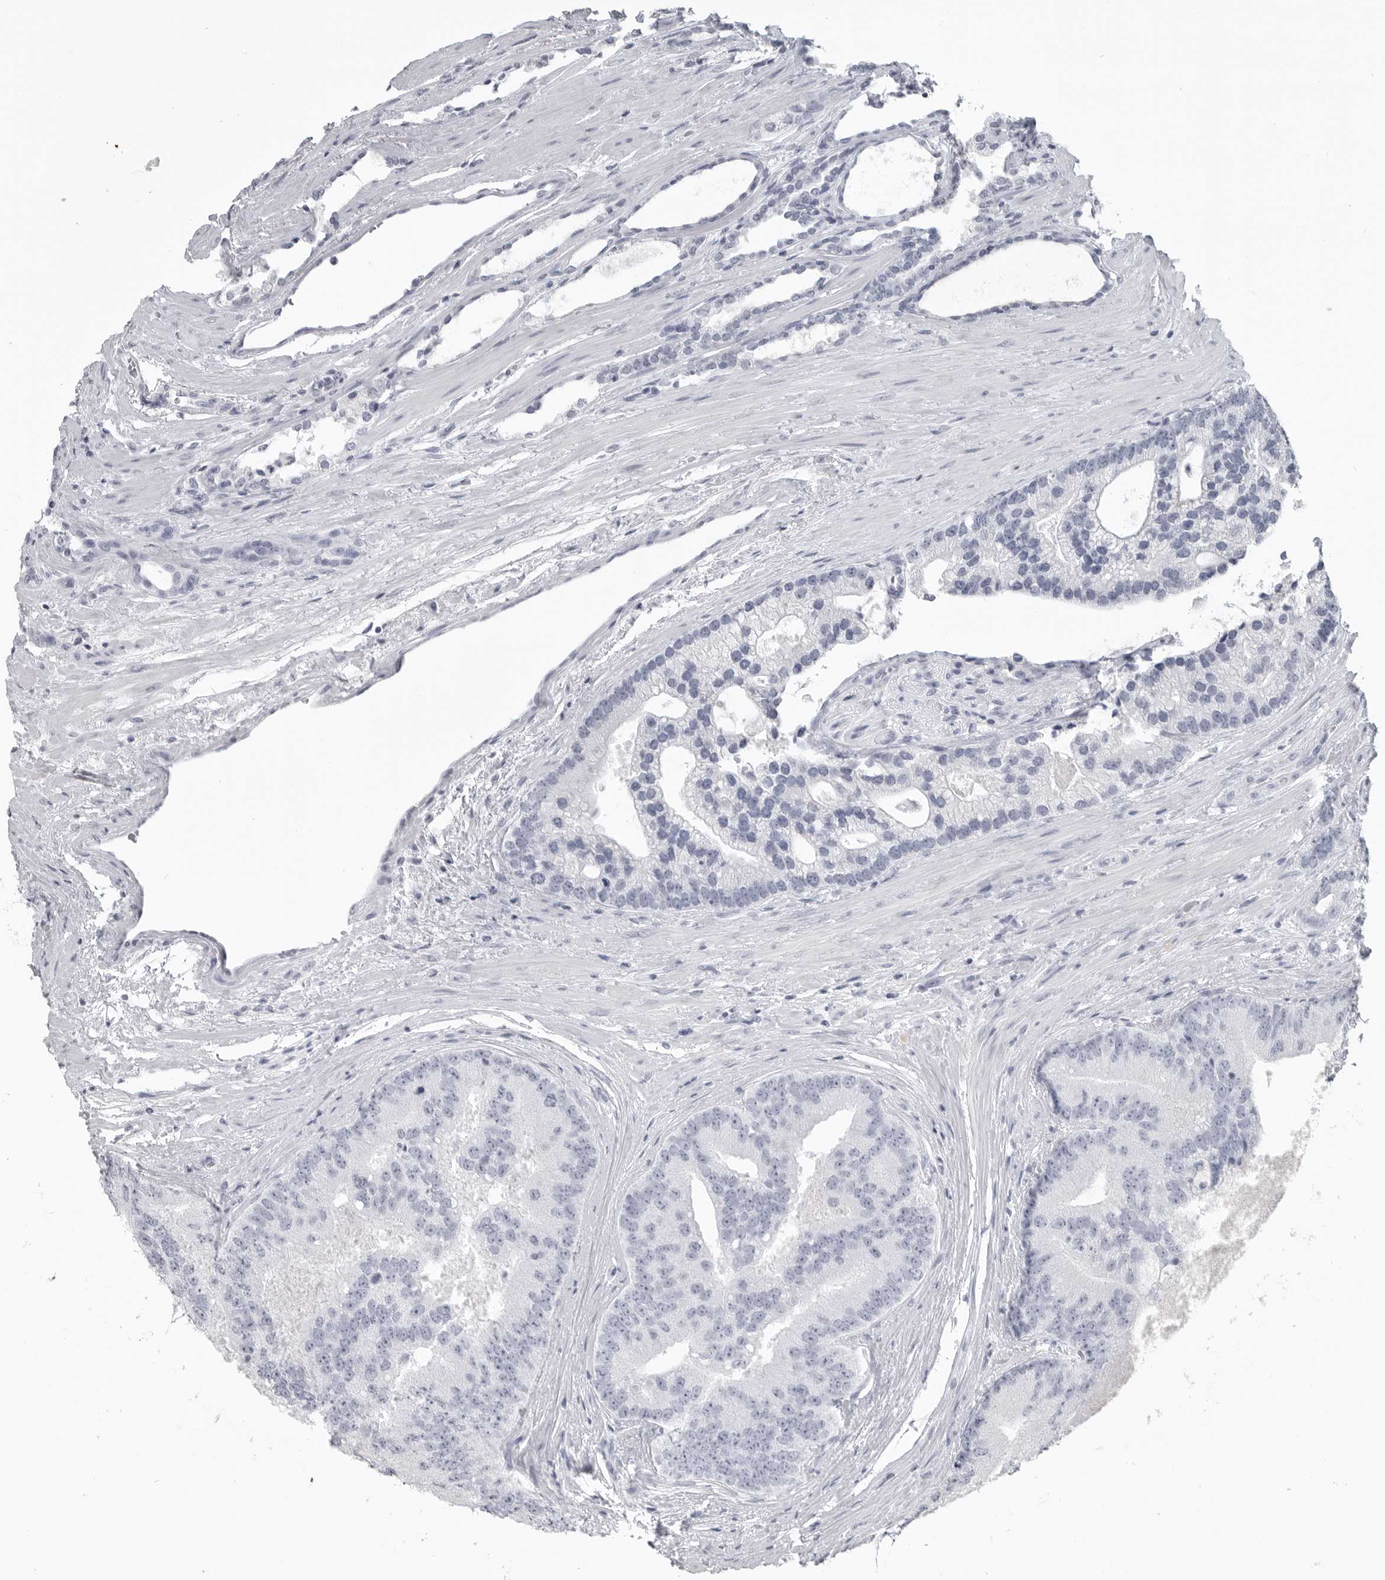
{"staining": {"intensity": "negative", "quantity": "none", "location": "none"}, "tissue": "prostate cancer", "cell_type": "Tumor cells", "image_type": "cancer", "snomed": [{"axis": "morphology", "description": "Adenocarcinoma, High grade"}, {"axis": "topography", "description": "Prostate"}], "caption": "Tumor cells are negative for protein expression in human prostate cancer (adenocarcinoma (high-grade)). Brightfield microscopy of immunohistochemistry stained with DAB (3,3'-diaminobenzidine) (brown) and hematoxylin (blue), captured at high magnification.", "gene": "LY6D", "patient": {"sex": "male", "age": 70}}